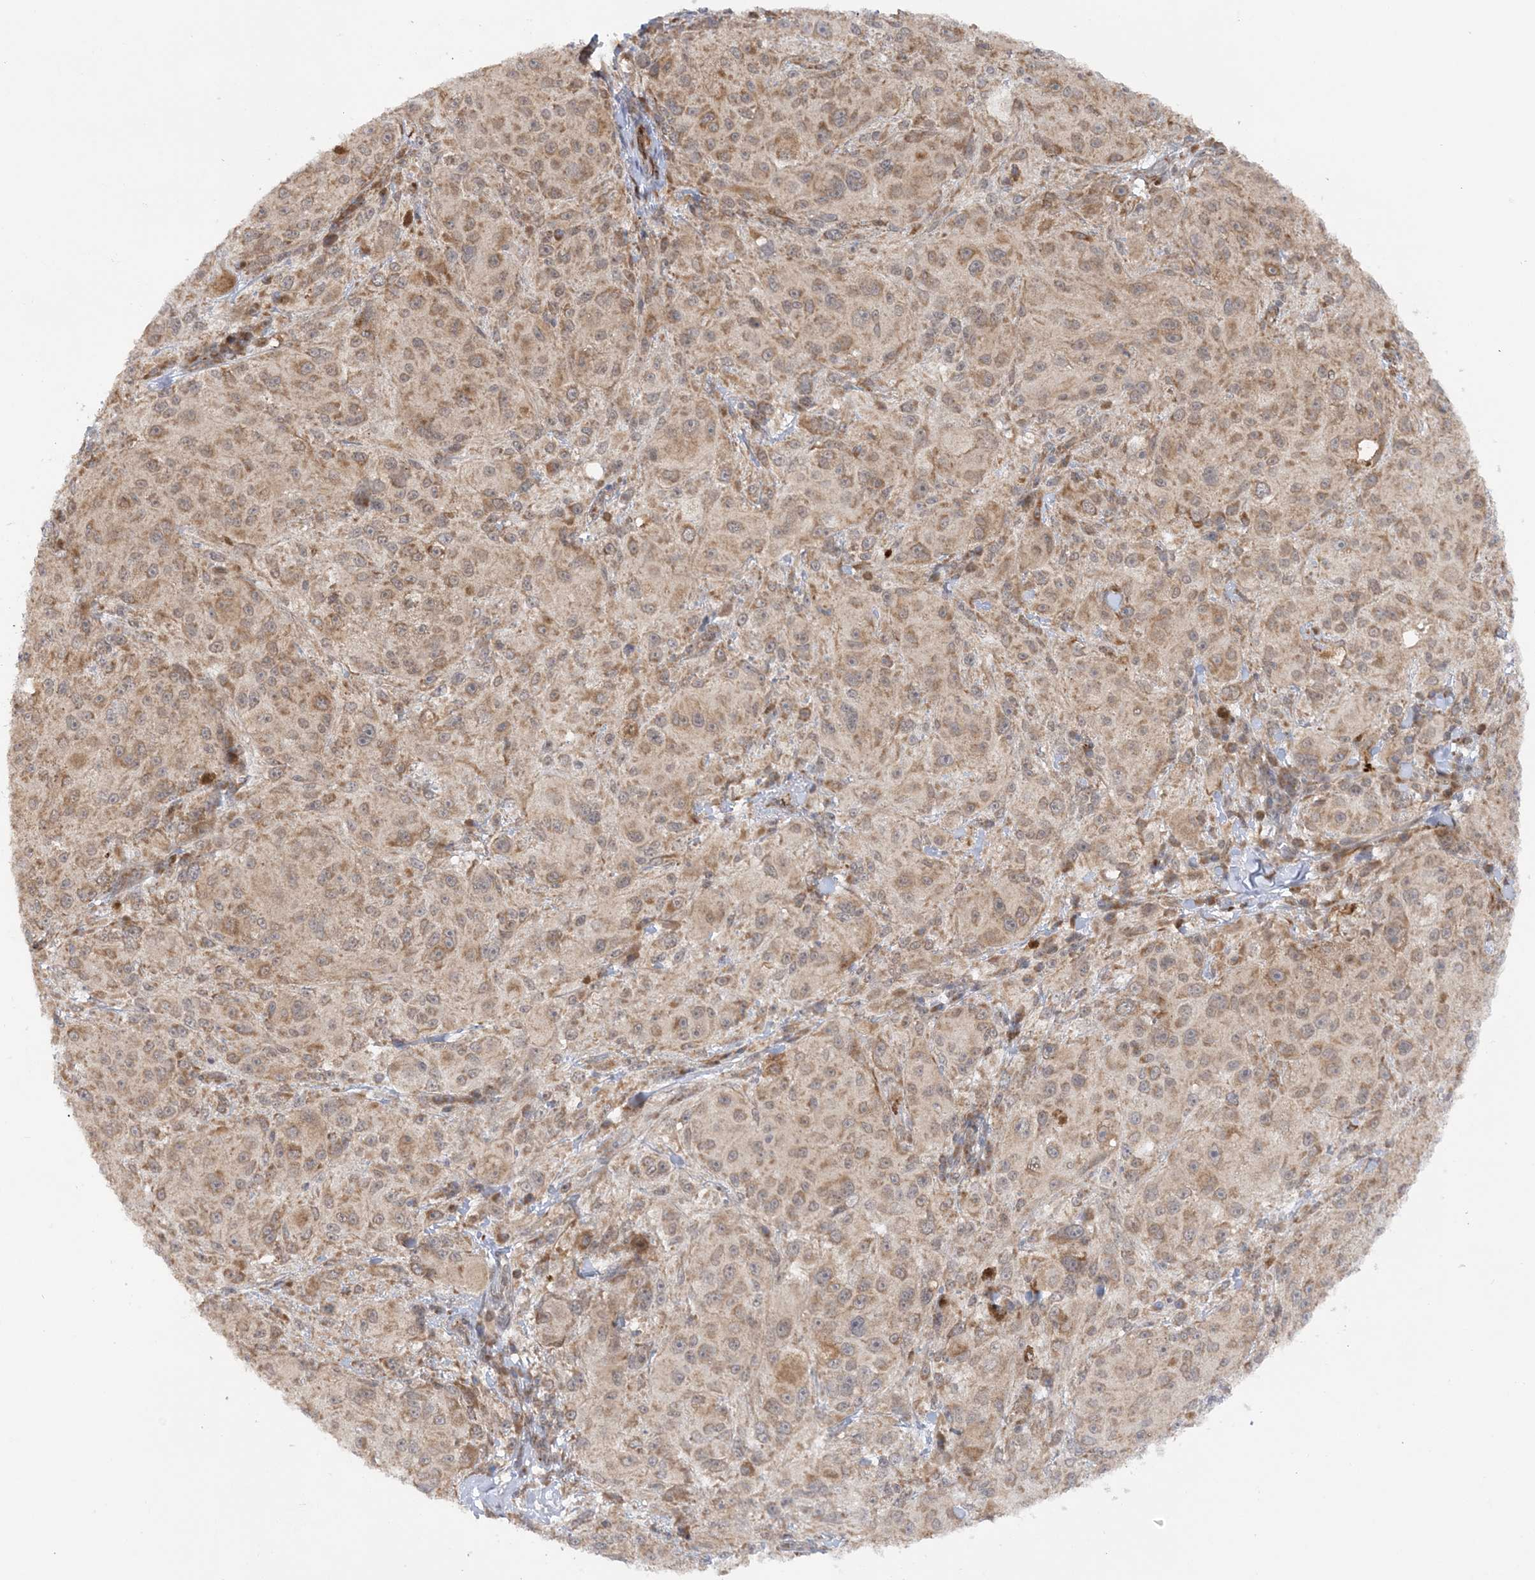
{"staining": {"intensity": "moderate", "quantity": ">75%", "location": "cytoplasmic/membranous"}, "tissue": "melanoma", "cell_type": "Tumor cells", "image_type": "cancer", "snomed": [{"axis": "morphology", "description": "Necrosis, NOS"}, {"axis": "morphology", "description": "Malignant melanoma, NOS"}, {"axis": "topography", "description": "Skin"}], "caption": "IHC histopathology image of neoplastic tissue: melanoma stained using IHC demonstrates medium levels of moderate protein expression localized specifically in the cytoplasmic/membranous of tumor cells, appearing as a cytoplasmic/membranous brown color.", "gene": "MRPL47", "patient": {"sex": "female", "age": 87}}